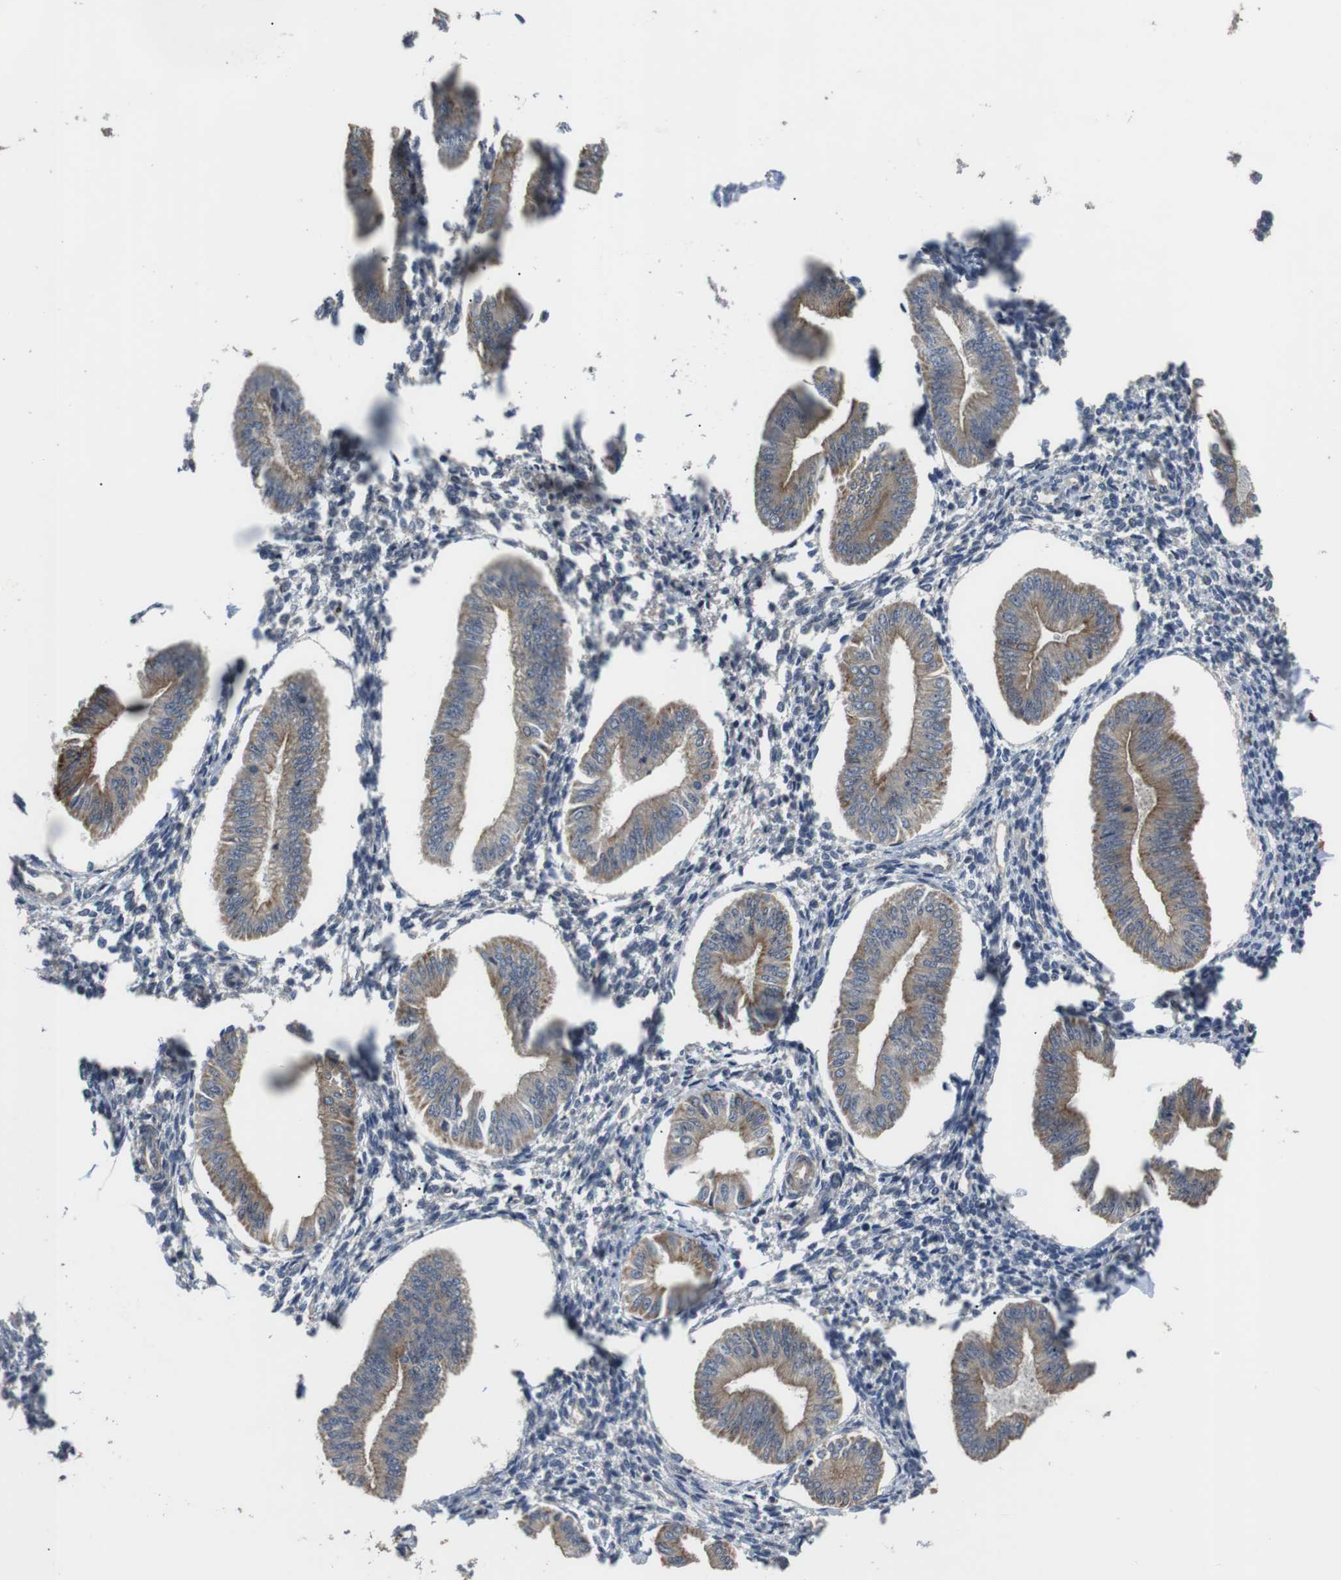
{"staining": {"intensity": "negative", "quantity": "none", "location": "none"}, "tissue": "endometrium", "cell_type": "Cells in endometrial stroma", "image_type": "normal", "snomed": [{"axis": "morphology", "description": "Normal tissue, NOS"}, {"axis": "topography", "description": "Endometrium"}], "caption": "Cells in endometrial stroma are negative for protein expression in benign human endometrium. (Brightfield microscopy of DAB immunohistochemistry at high magnification).", "gene": "ADGRL3", "patient": {"sex": "female", "age": 50}}